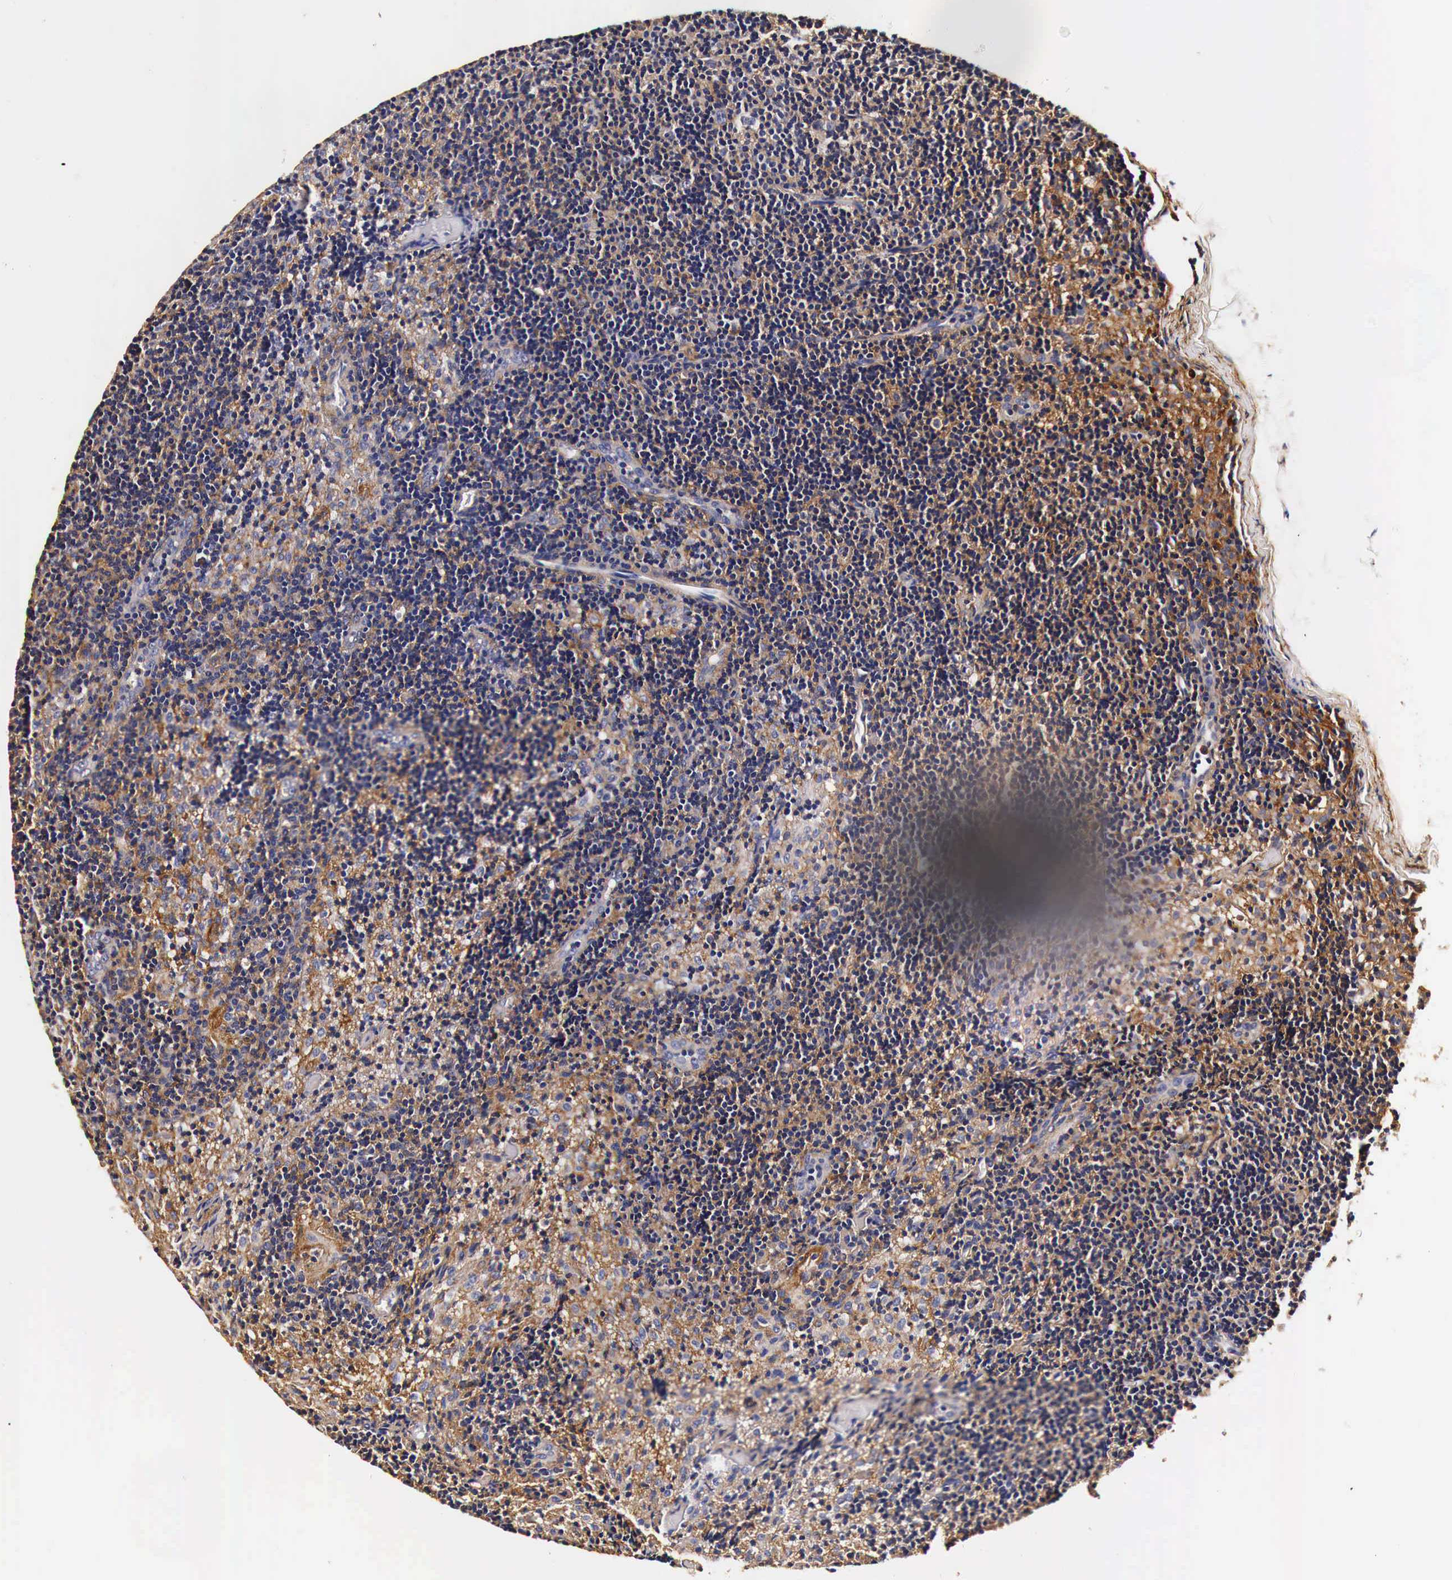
{"staining": {"intensity": "moderate", "quantity": "25%-75%", "location": "cytoplasmic/membranous"}, "tissue": "lymph node", "cell_type": "Germinal center cells", "image_type": "normal", "snomed": [{"axis": "morphology", "description": "Normal tissue, NOS"}, {"axis": "topography", "description": "Lymph node"}], "caption": "Immunohistochemical staining of normal human lymph node displays 25%-75% levels of moderate cytoplasmic/membranous protein positivity in about 25%-75% of germinal center cells. (DAB (3,3'-diaminobenzidine) IHC with brightfield microscopy, high magnification).", "gene": "RP2", "patient": {"sex": "female", "age": 35}}